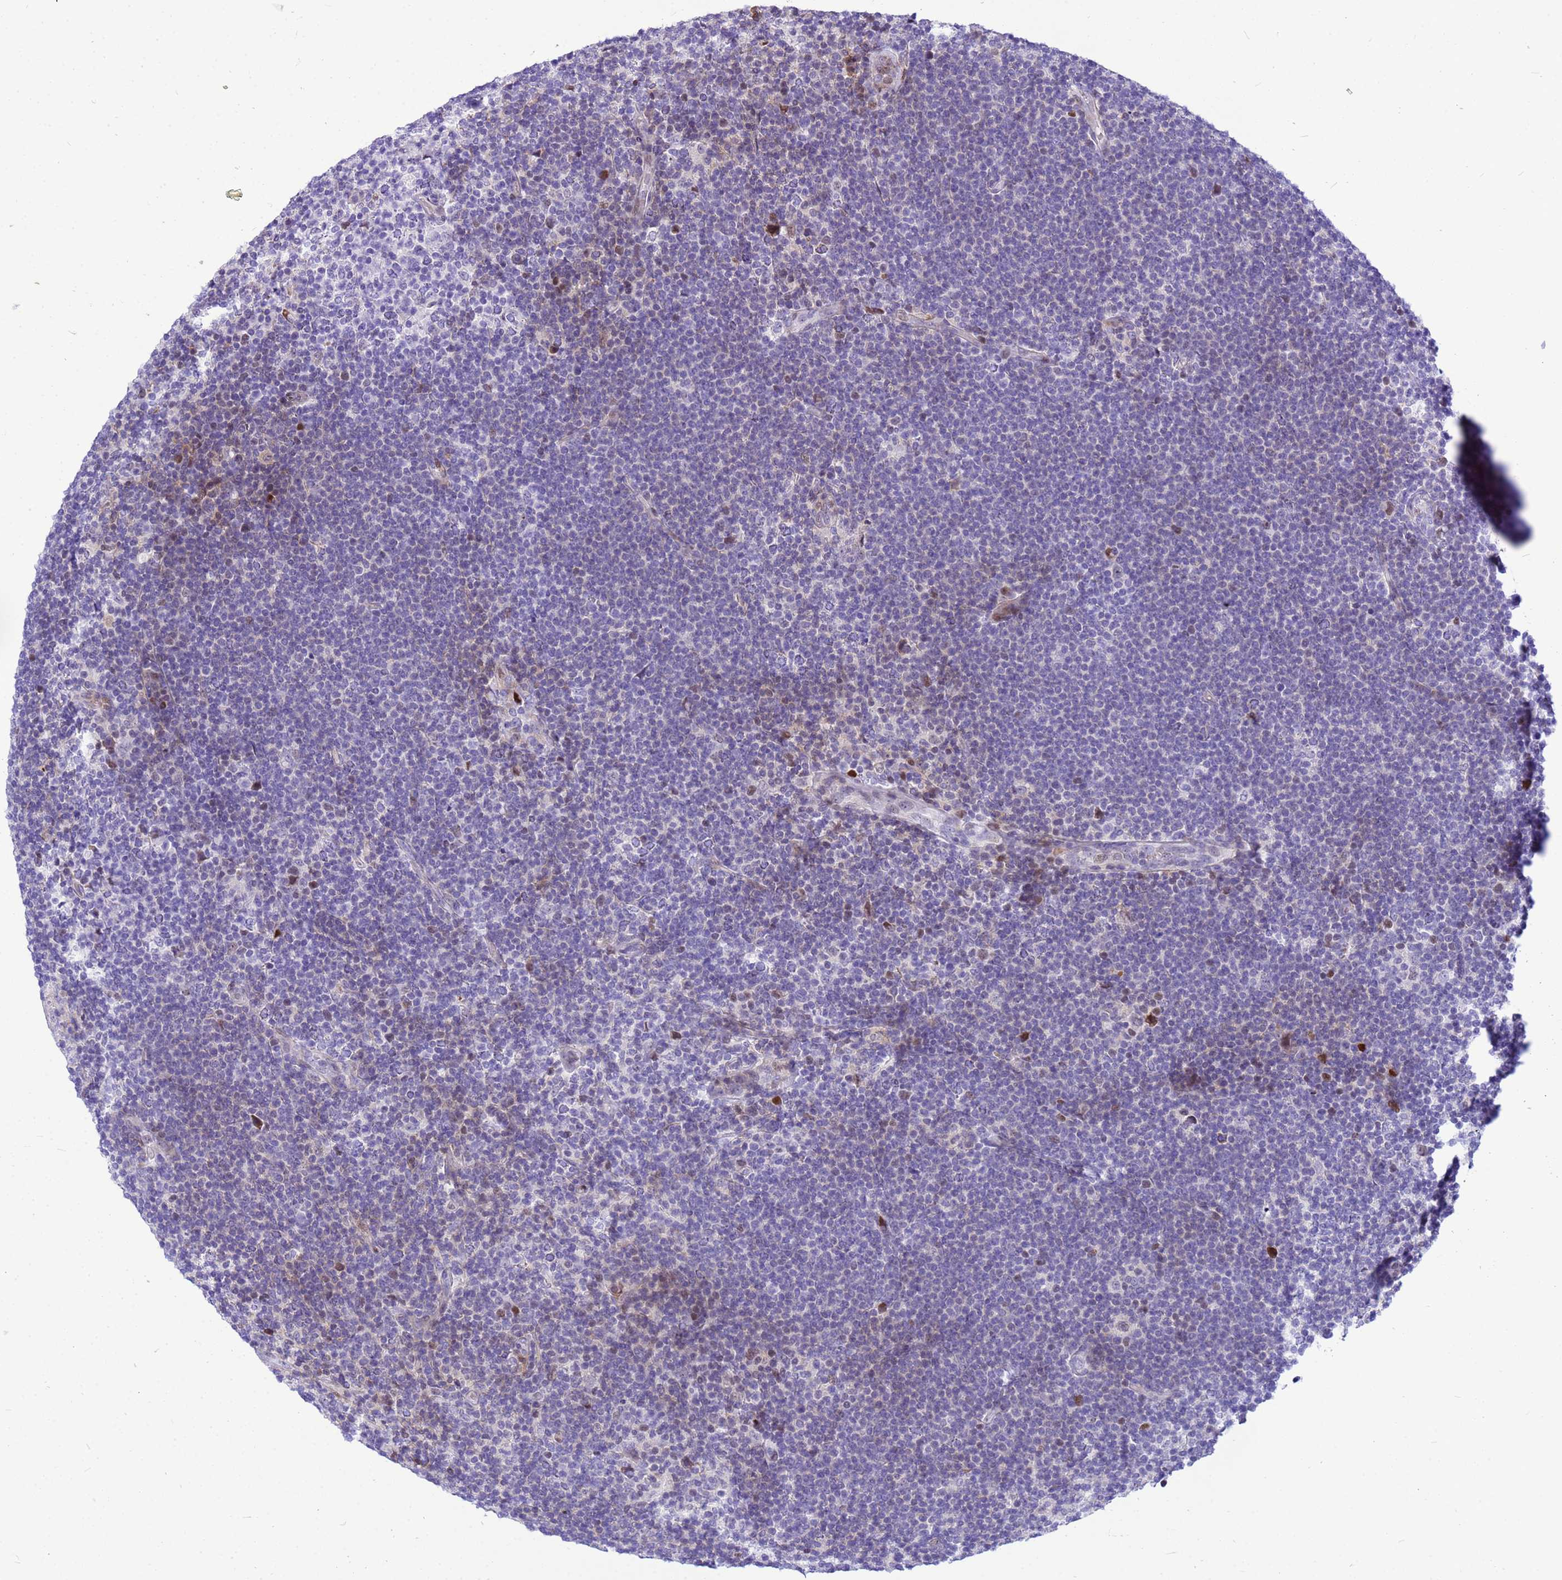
{"staining": {"intensity": "negative", "quantity": "none", "location": "none"}, "tissue": "lymphoma", "cell_type": "Tumor cells", "image_type": "cancer", "snomed": [{"axis": "morphology", "description": "Hodgkin's disease, NOS"}, {"axis": "topography", "description": "Lymph node"}], "caption": "Immunohistochemical staining of human lymphoma exhibits no significant staining in tumor cells.", "gene": "ADAMTS7", "patient": {"sex": "female", "age": 57}}